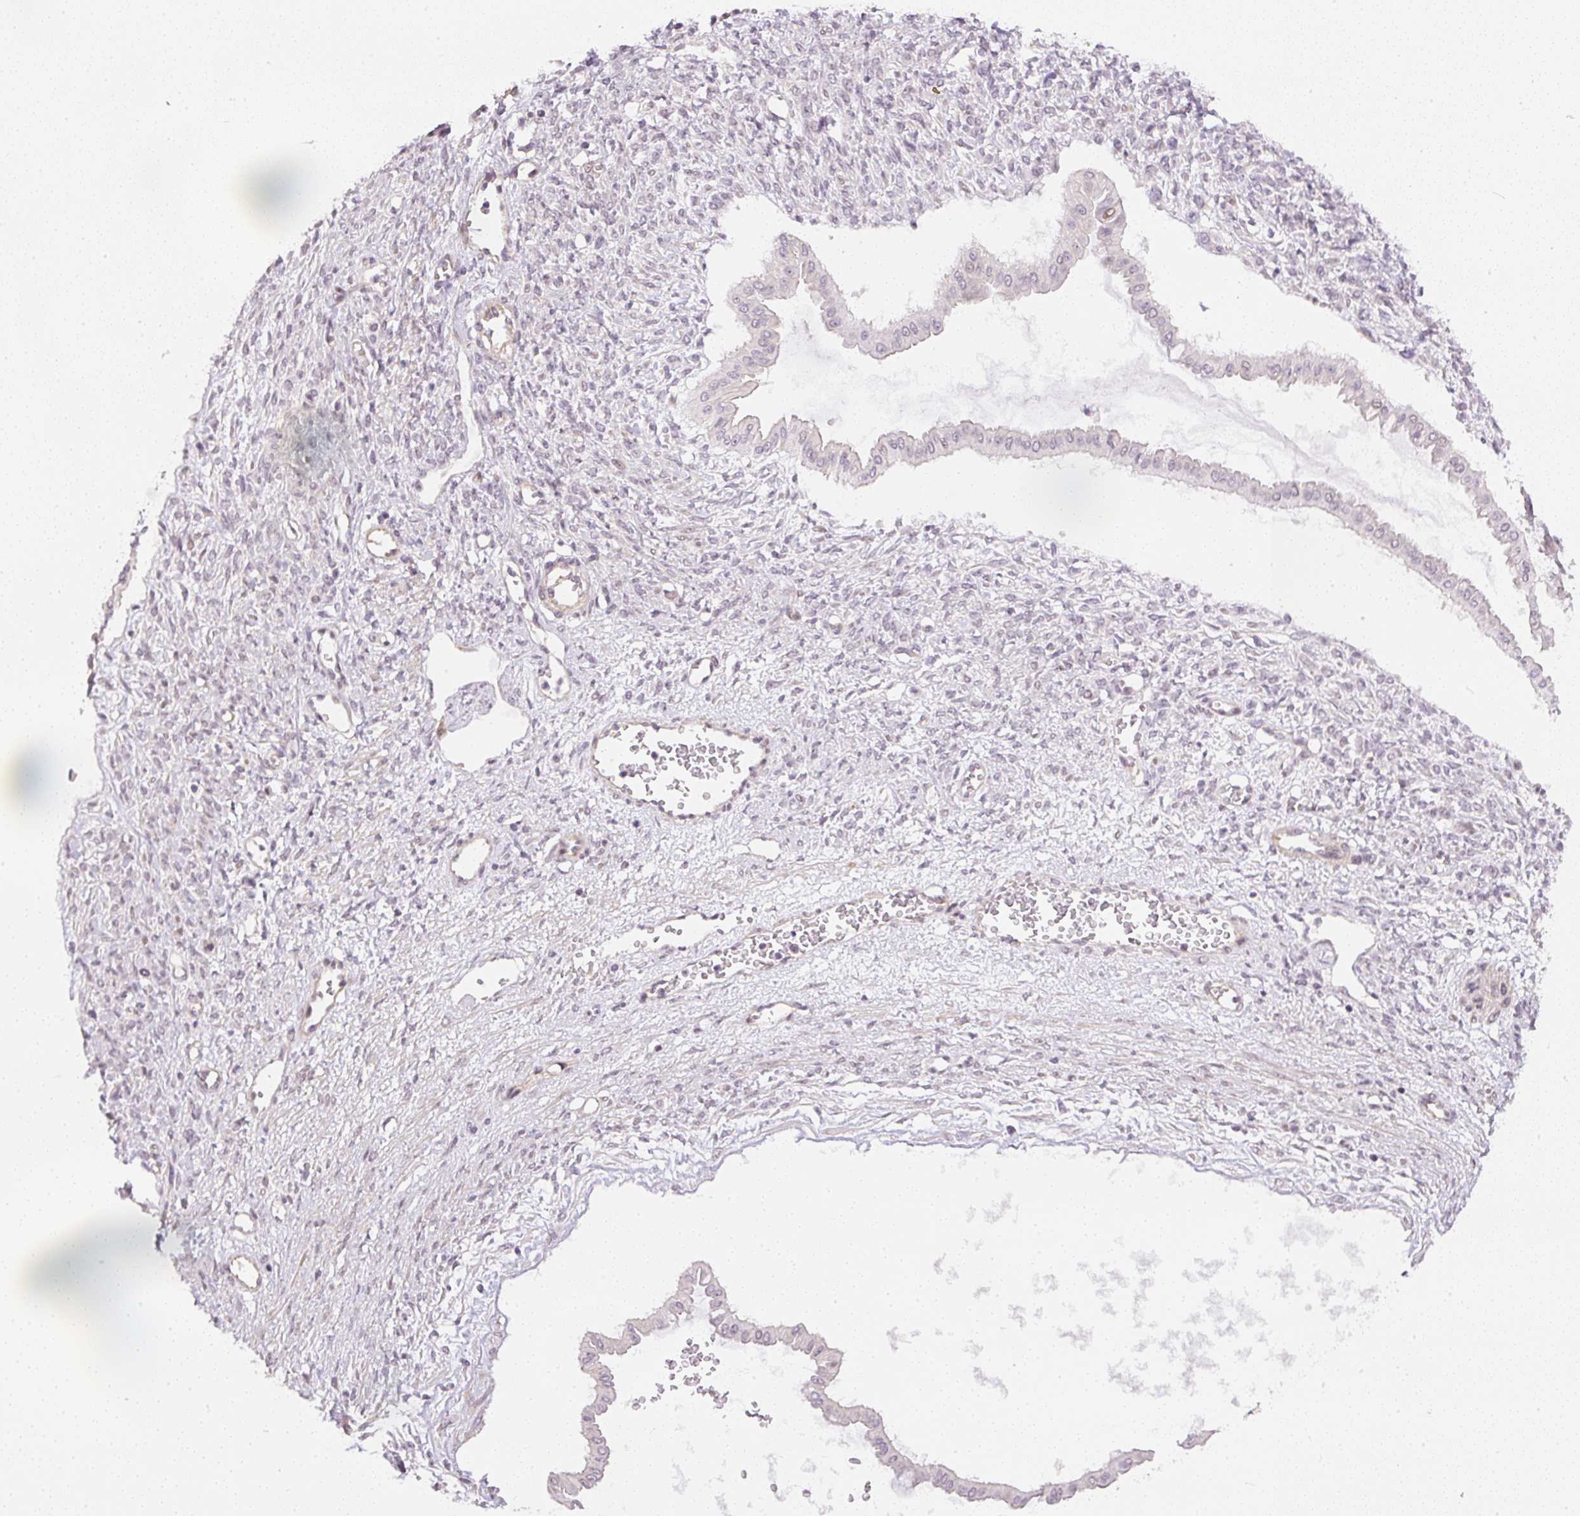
{"staining": {"intensity": "weak", "quantity": "<25%", "location": "nuclear"}, "tissue": "ovarian cancer", "cell_type": "Tumor cells", "image_type": "cancer", "snomed": [{"axis": "morphology", "description": "Cystadenocarcinoma, mucinous, NOS"}, {"axis": "topography", "description": "Ovary"}], "caption": "Protein analysis of ovarian mucinous cystadenocarcinoma exhibits no significant staining in tumor cells.", "gene": "DPPA4", "patient": {"sex": "female", "age": 73}}